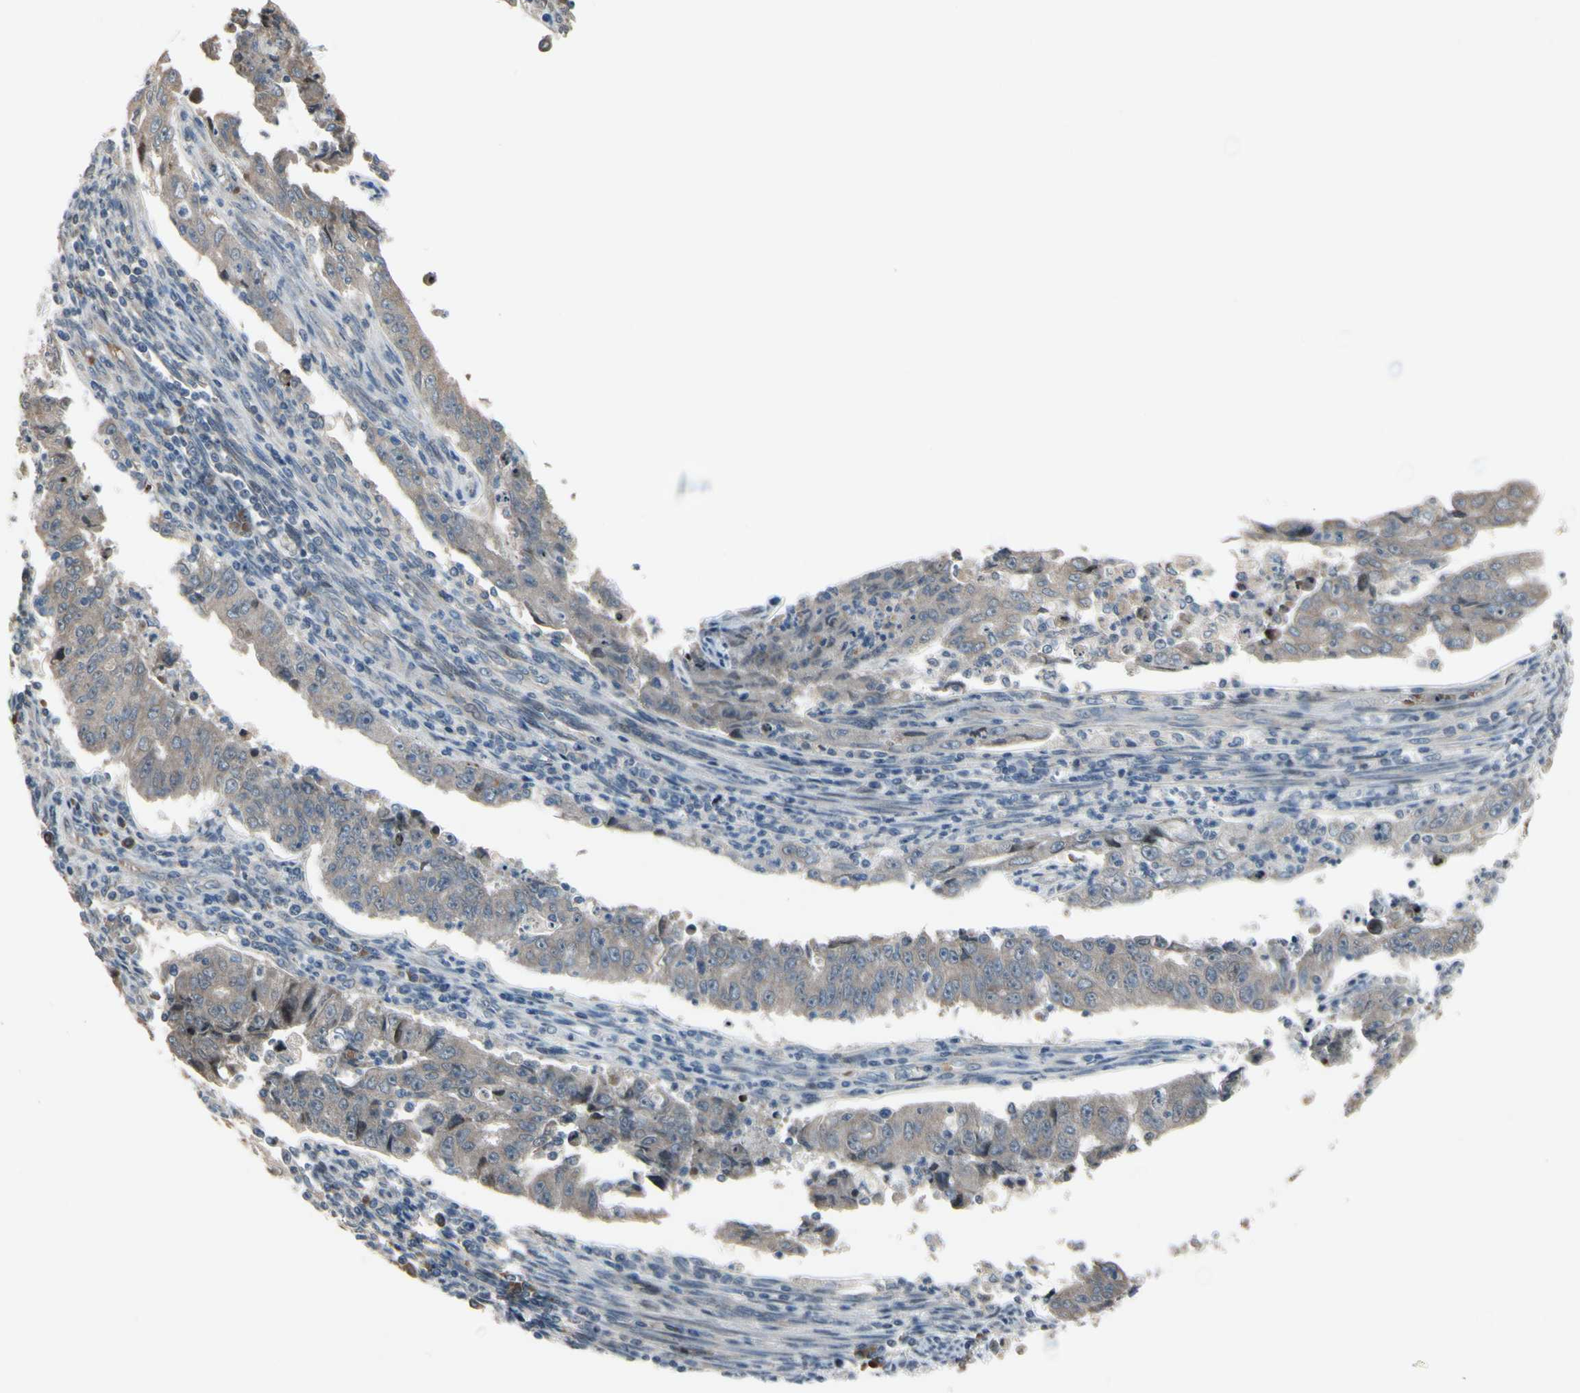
{"staining": {"intensity": "weak", "quantity": ">75%", "location": "cytoplasmic/membranous"}, "tissue": "endometrial cancer", "cell_type": "Tumor cells", "image_type": "cancer", "snomed": [{"axis": "morphology", "description": "Adenocarcinoma, NOS"}, {"axis": "topography", "description": "Endometrium"}], "caption": "Protein analysis of endometrial cancer tissue displays weak cytoplasmic/membranous positivity in about >75% of tumor cells.", "gene": "SNX29", "patient": {"sex": "female", "age": 42}}